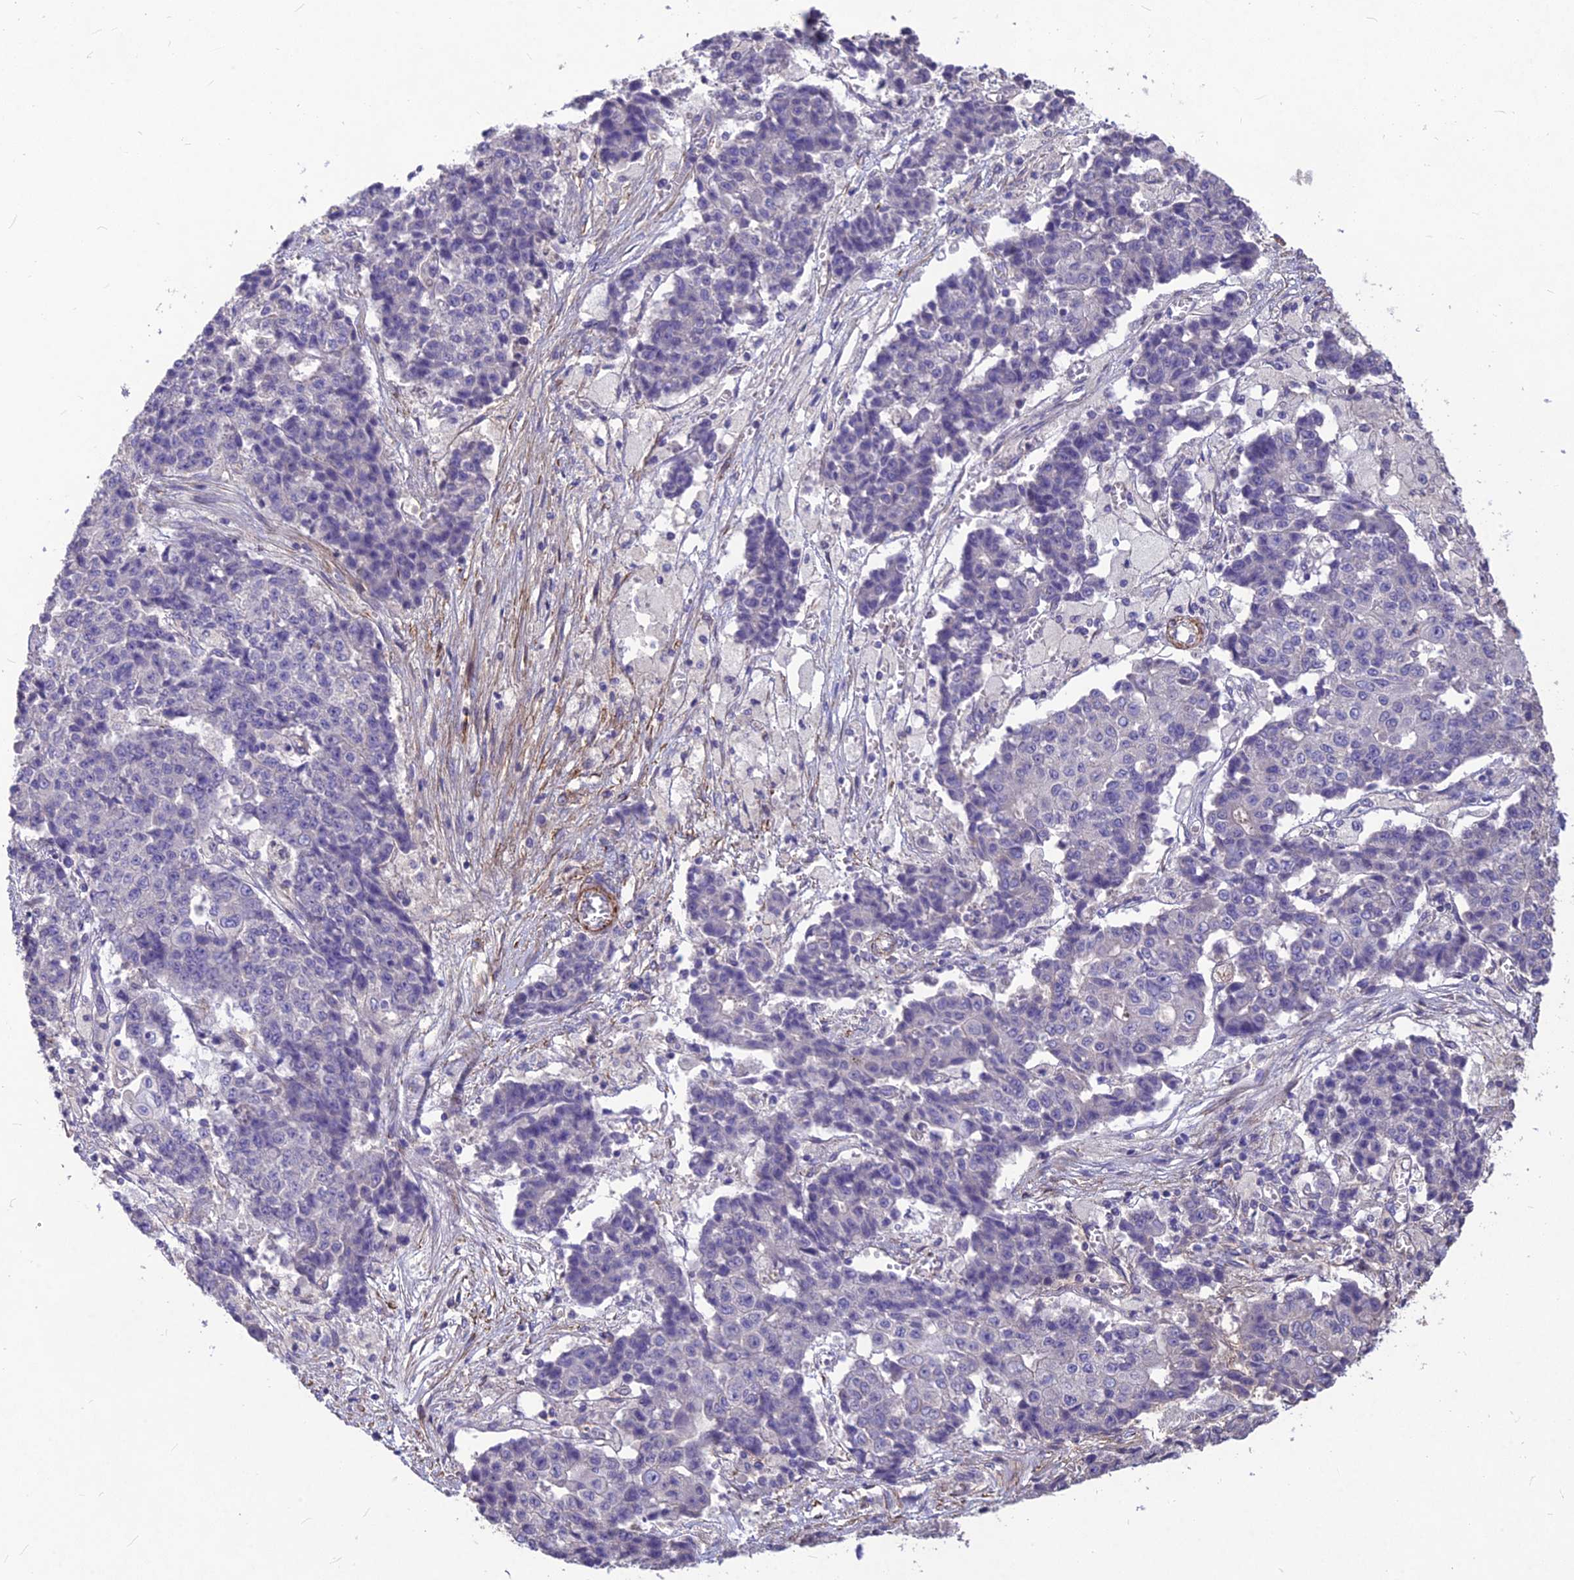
{"staining": {"intensity": "negative", "quantity": "none", "location": "none"}, "tissue": "ovarian cancer", "cell_type": "Tumor cells", "image_type": "cancer", "snomed": [{"axis": "morphology", "description": "Carcinoma, endometroid"}, {"axis": "topography", "description": "Appendix"}, {"axis": "topography", "description": "Ovary"}], "caption": "Ovarian endometroid carcinoma was stained to show a protein in brown. There is no significant expression in tumor cells.", "gene": "CLUH", "patient": {"sex": "female", "age": 42}}